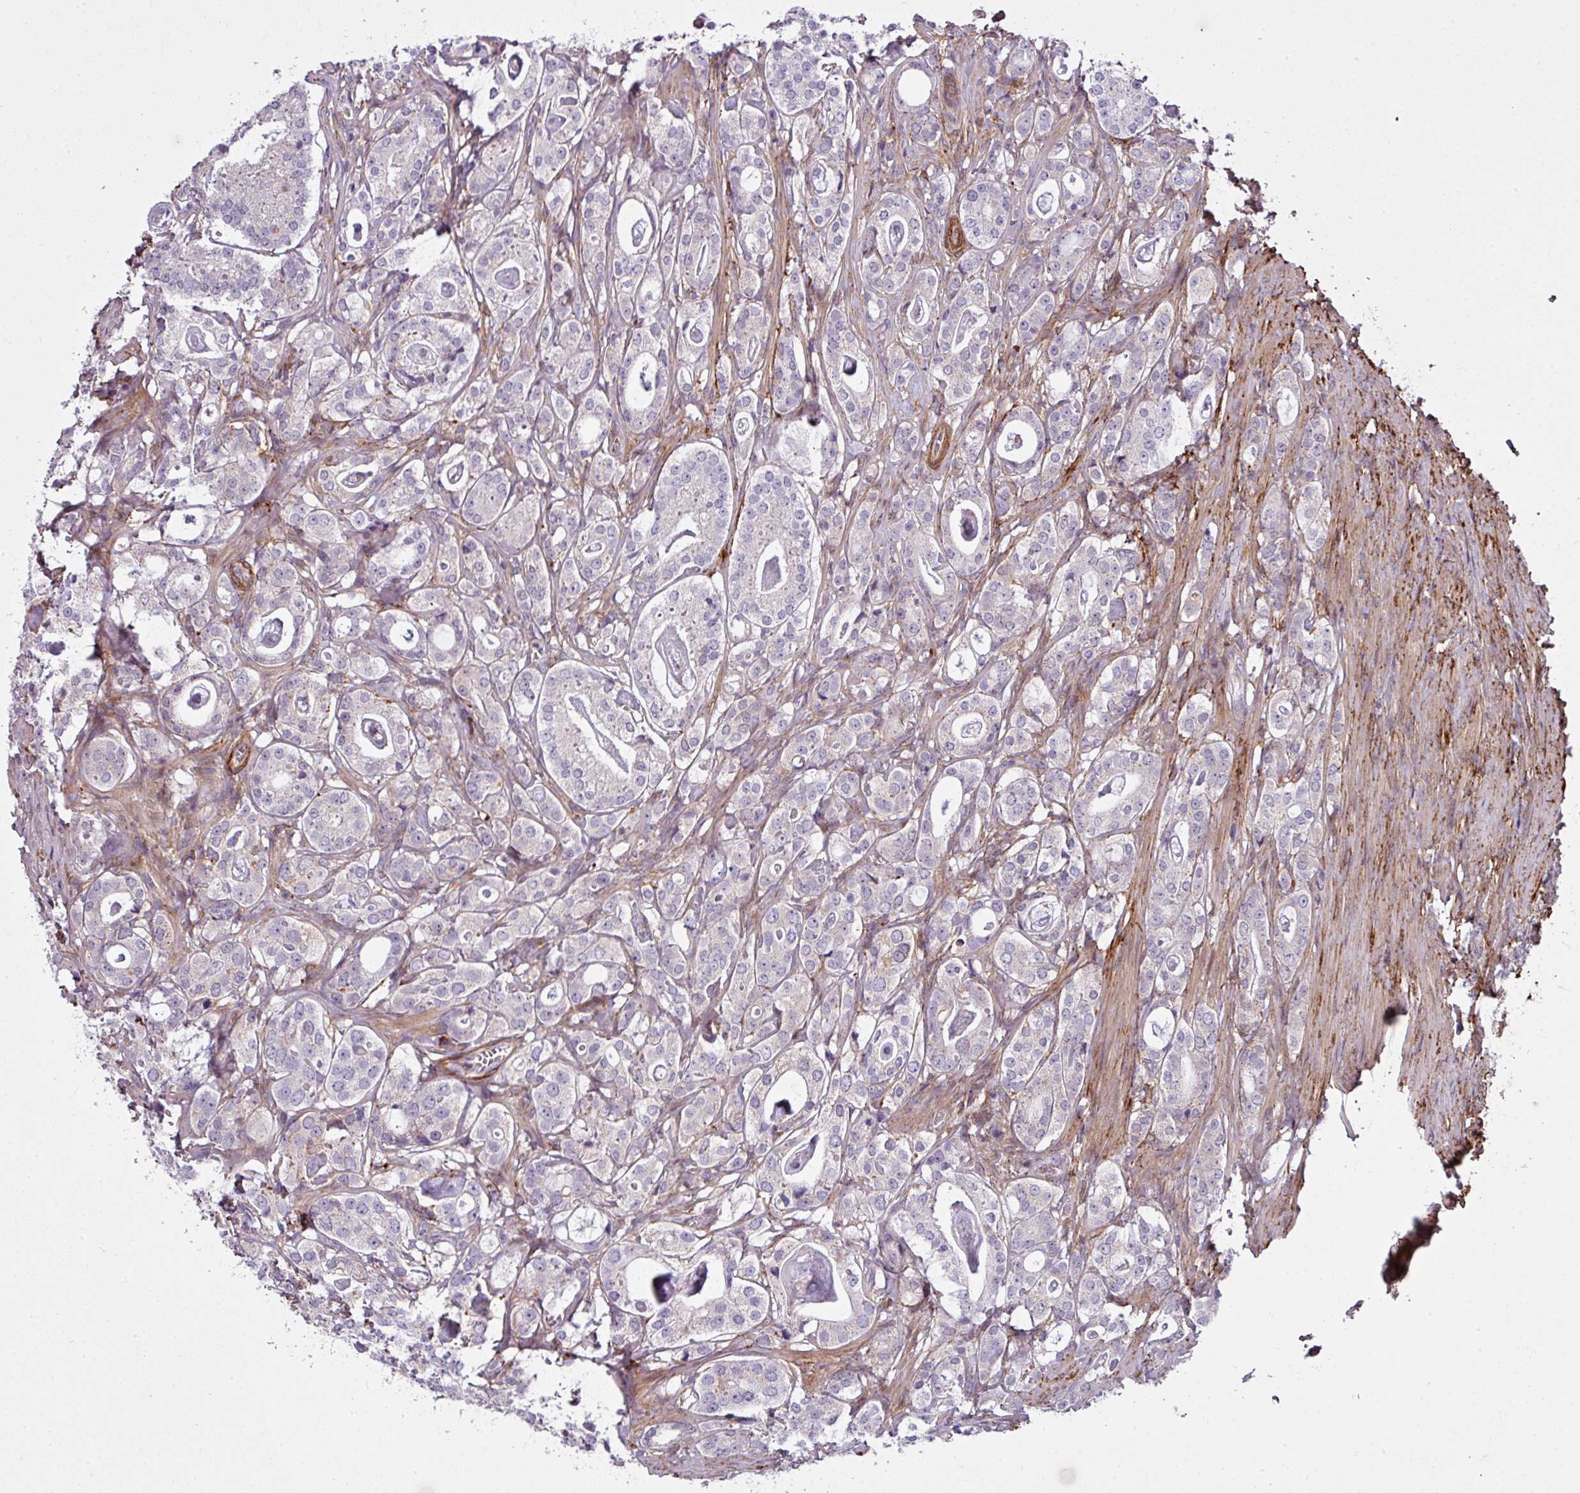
{"staining": {"intensity": "negative", "quantity": "none", "location": "none"}, "tissue": "prostate cancer", "cell_type": "Tumor cells", "image_type": "cancer", "snomed": [{"axis": "morphology", "description": "Adenocarcinoma, High grade"}, {"axis": "topography", "description": "Prostate"}], "caption": "This micrograph is of adenocarcinoma (high-grade) (prostate) stained with immunohistochemistry (IHC) to label a protein in brown with the nuclei are counter-stained blue. There is no staining in tumor cells. (DAB (3,3'-diaminobenzidine) immunohistochemistry with hematoxylin counter stain).", "gene": "COL8A1", "patient": {"sex": "male", "age": 63}}